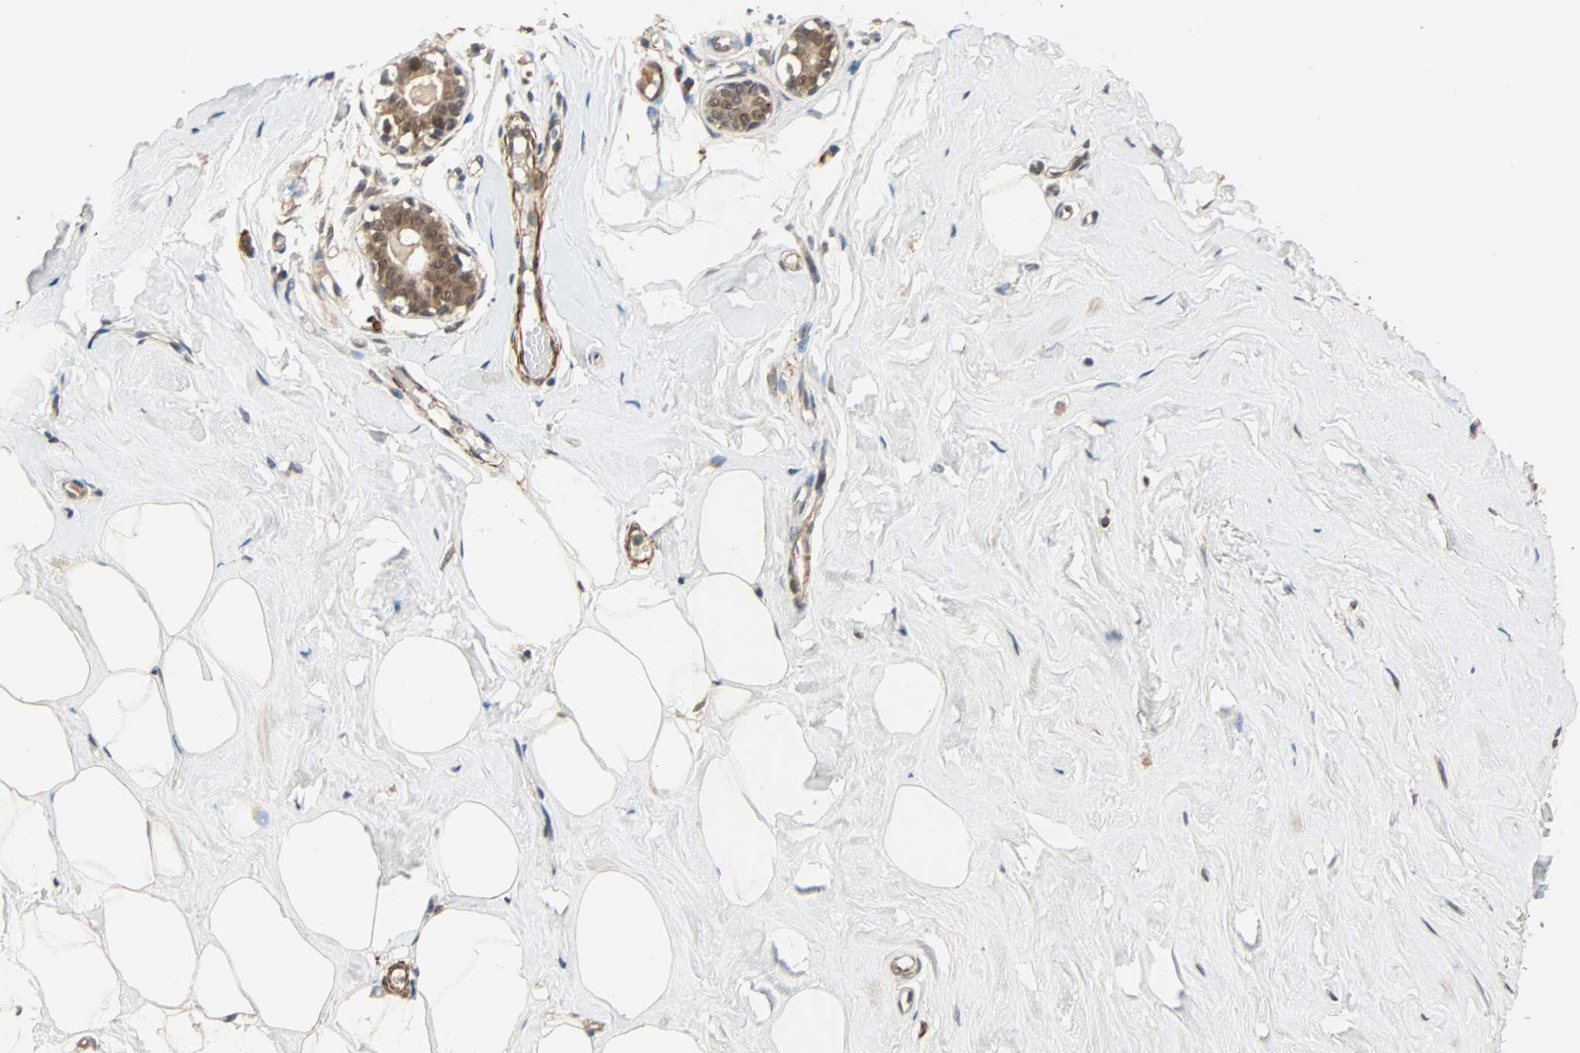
{"staining": {"intensity": "weak", "quantity": ">75%", "location": "nuclear"}, "tissue": "breast", "cell_type": "Adipocytes", "image_type": "normal", "snomed": [{"axis": "morphology", "description": "Normal tissue, NOS"}, {"axis": "topography", "description": "Breast"}], "caption": "Adipocytes show weak nuclear positivity in approximately >75% of cells in benign breast.", "gene": "QSER1", "patient": {"sex": "female", "age": 23}}